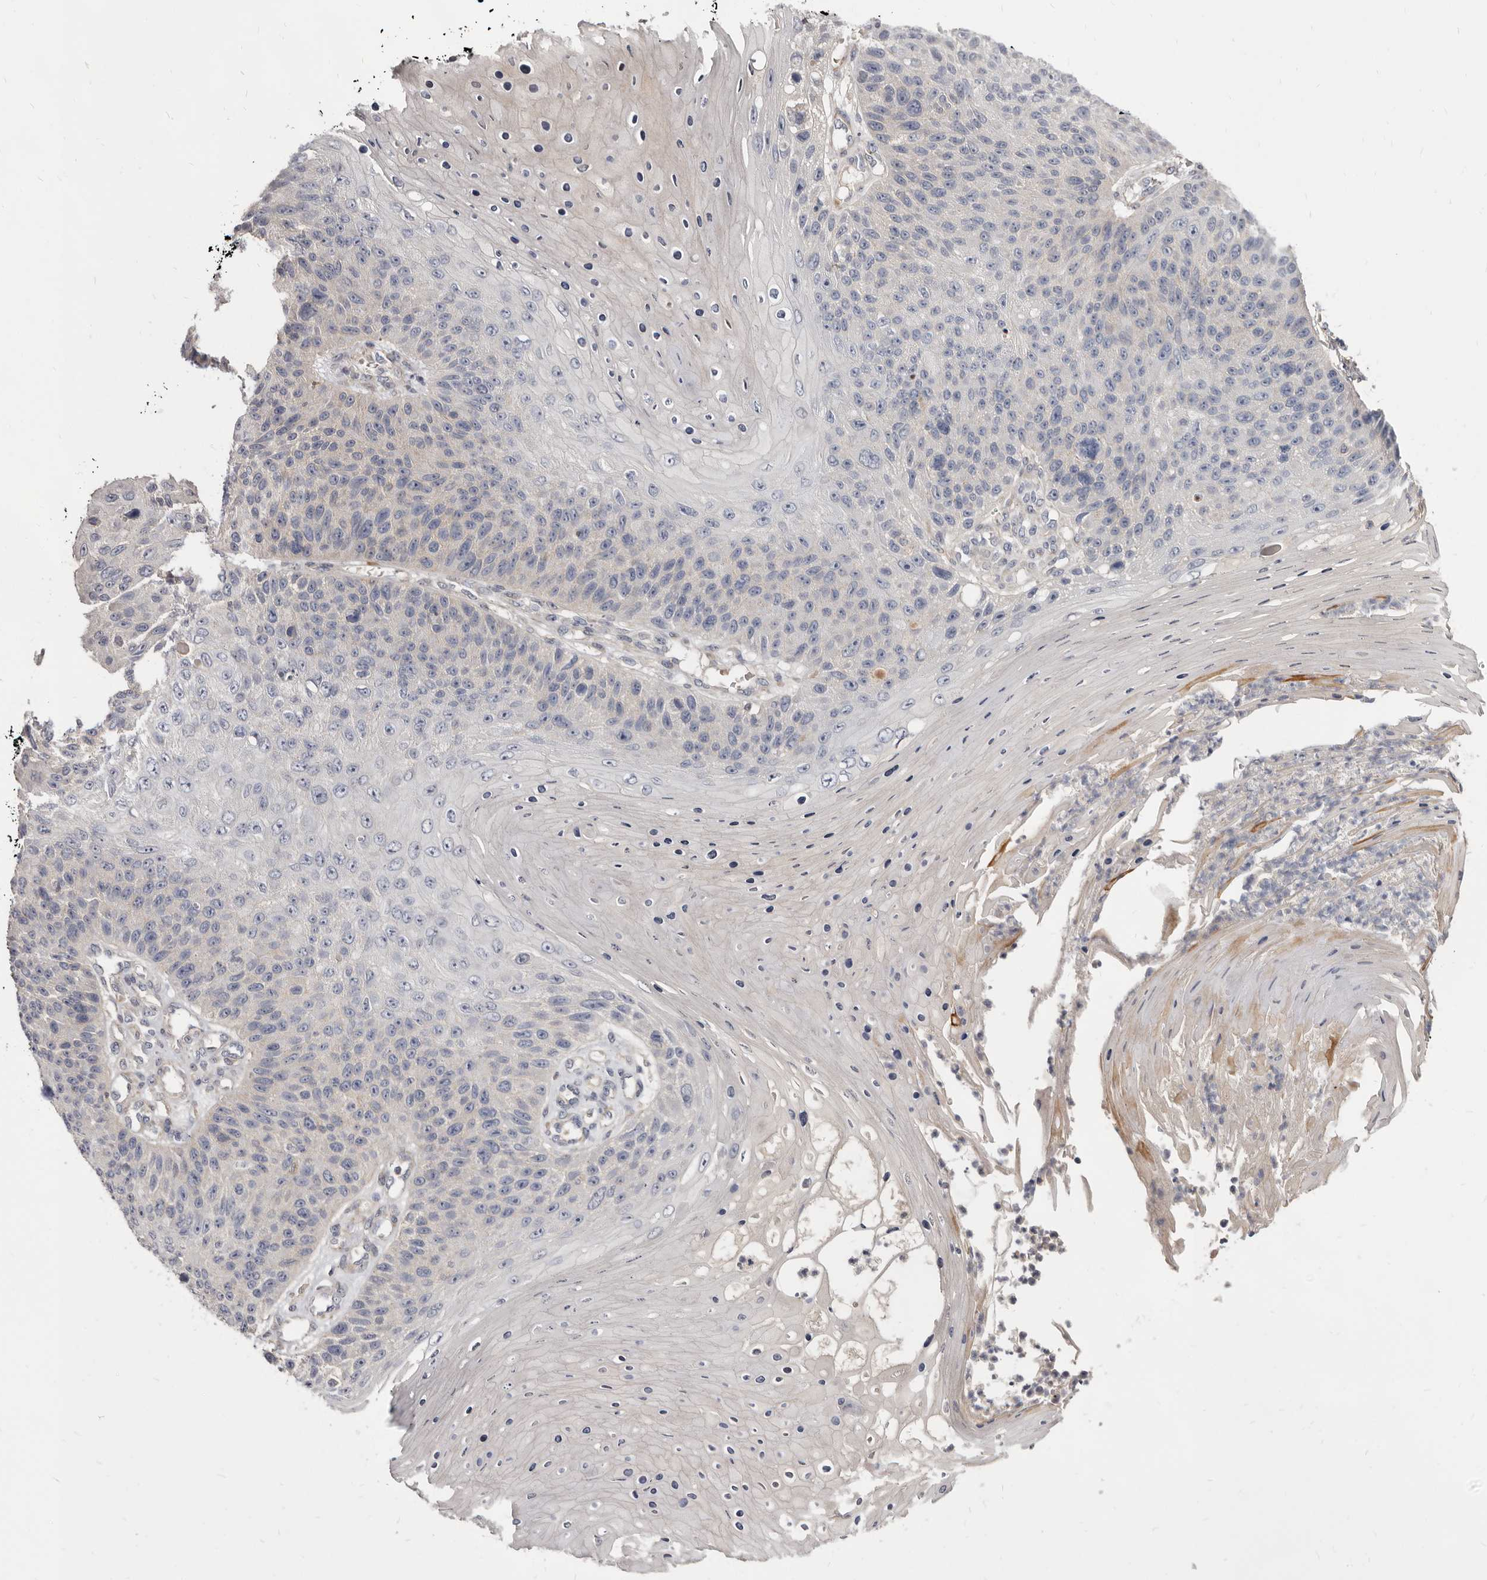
{"staining": {"intensity": "negative", "quantity": "none", "location": "none"}, "tissue": "skin cancer", "cell_type": "Tumor cells", "image_type": "cancer", "snomed": [{"axis": "morphology", "description": "Squamous cell carcinoma, NOS"}, {"axis": "topography", "description": "Skin"}], "caption": "Human skin cancer stained for a protein using immunohistochemistry displays no staining in tumor cells.", "gene": "FAS", "patient": {"sex": "female", "age": 88}}